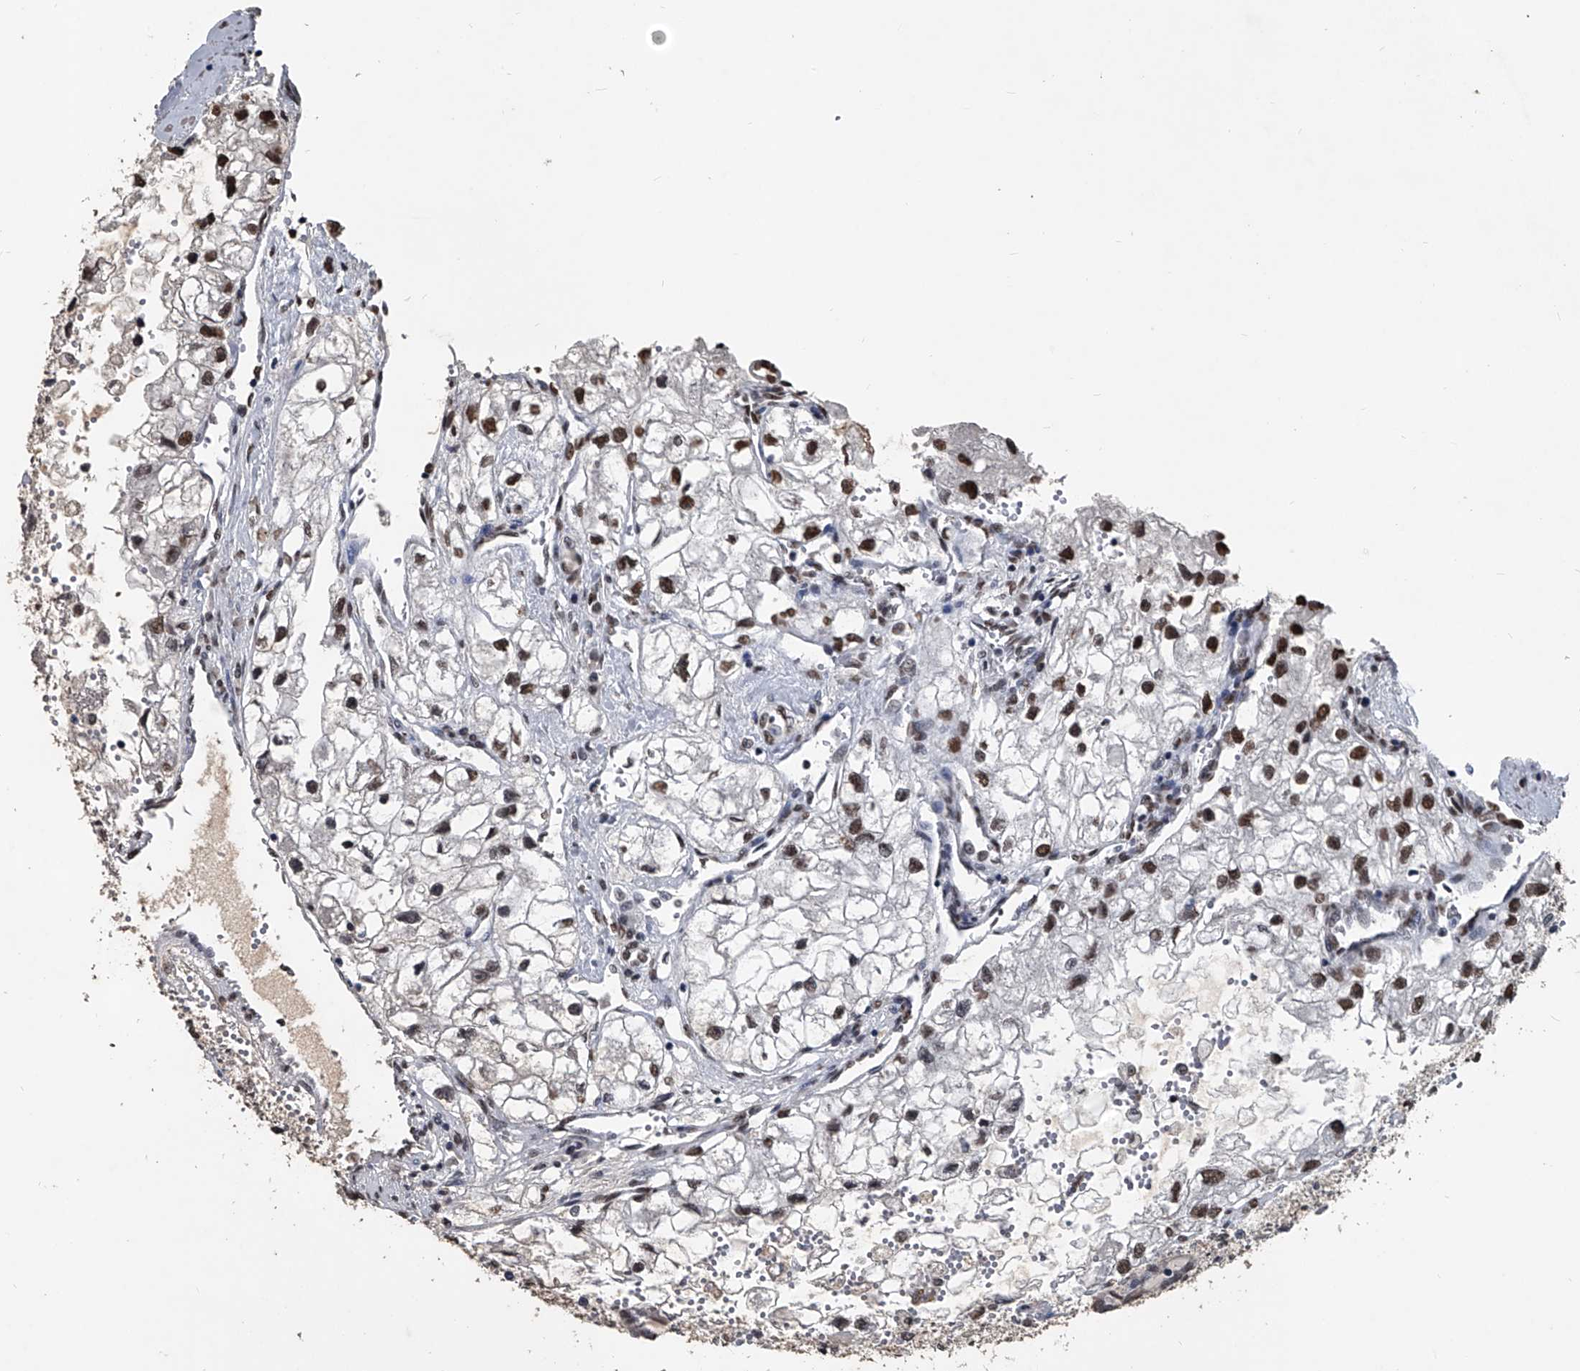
{"staining": {"intensity": "moderate", "quantity": ">75%", "location": "nuclear"}, "tissue": "renal cancer", "cell_type": "Tumor cells", "image_type": "cancer", "snomed": [{"axis": "morphology", "description": "Adenocarcinoma, NOS"}, {"axis": "topography", "description": "Kidney"}], "caption": "Immunohistochemical staining of human renal cancer (adenocarcinoma) demonstrates medium levels of moderate nuclear protein staining in approximately >75% of tumor cells.", "gene": "MATR3", "patient": {"sex": "female", "age": 70}}